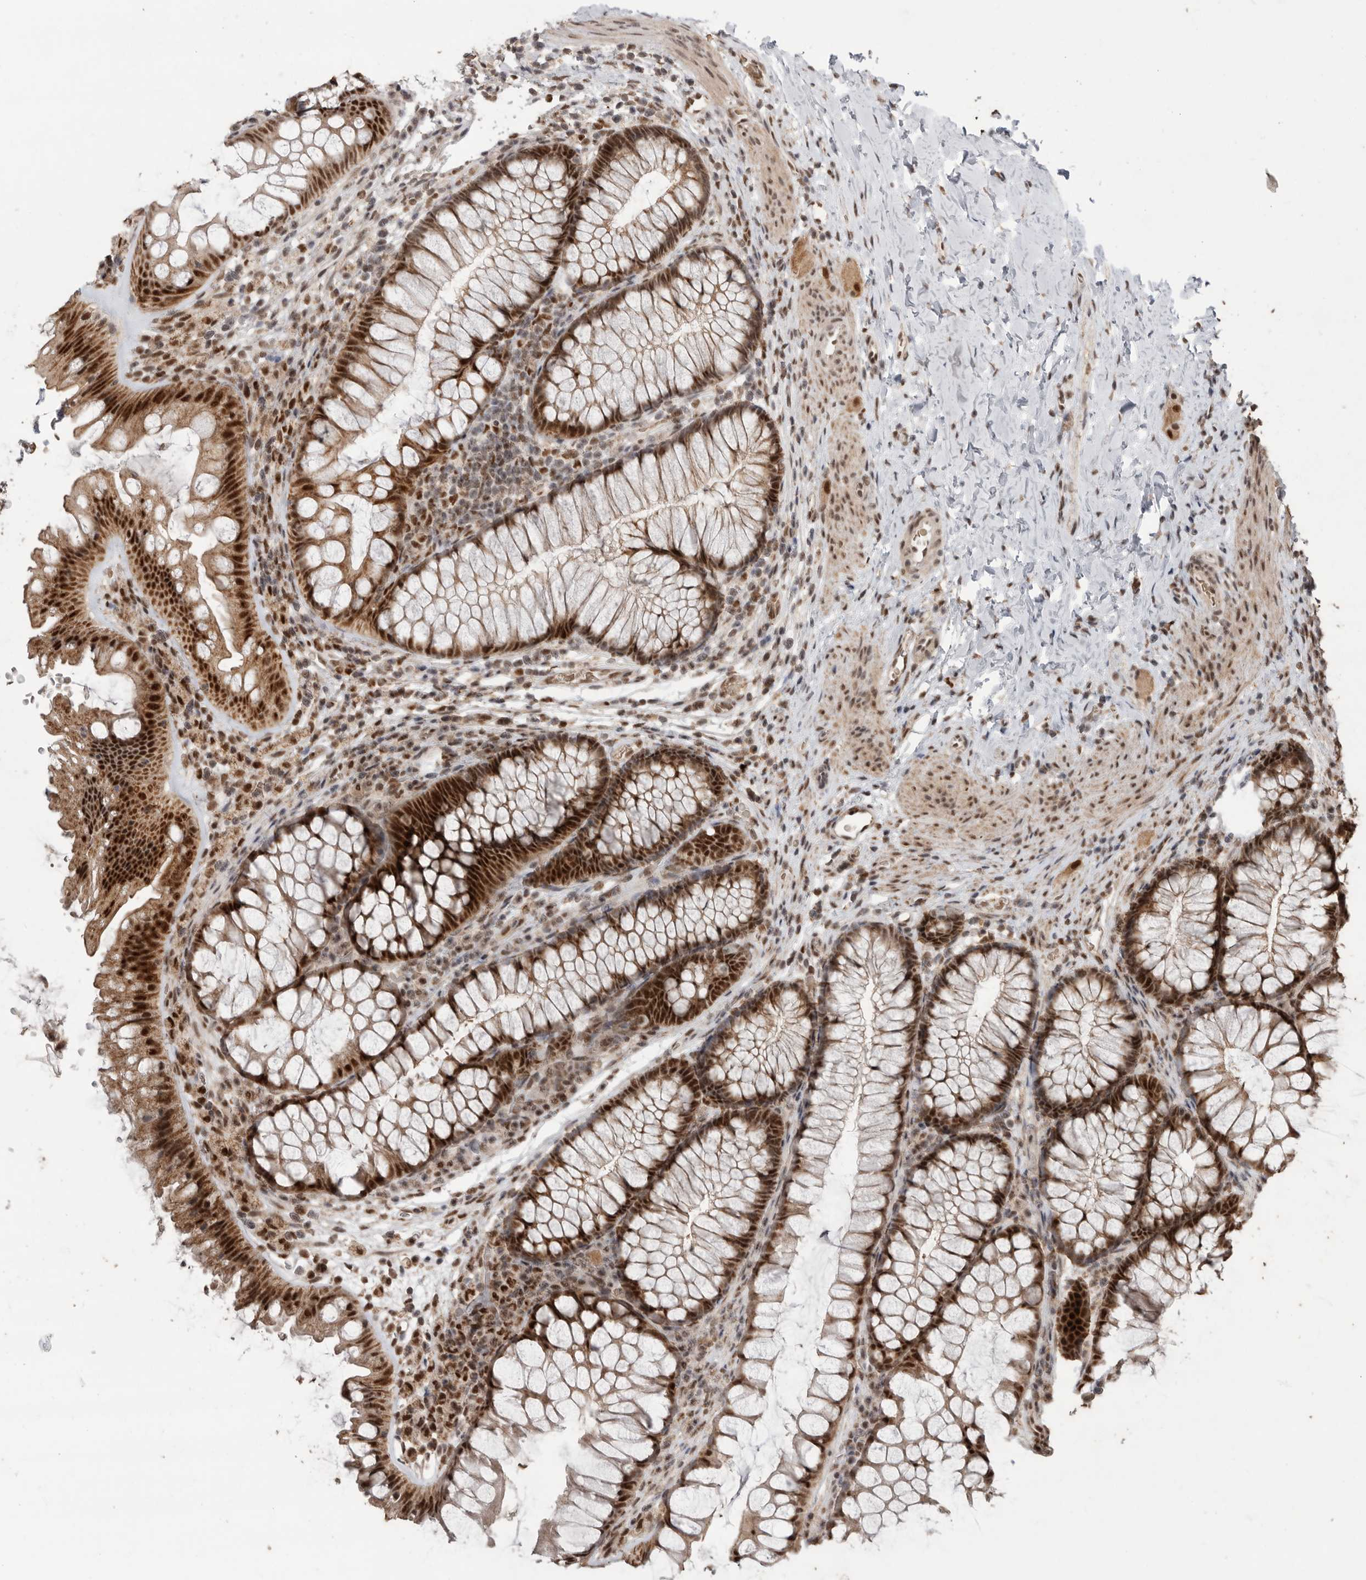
{"staining": {"intensity": "strong", "quantity": ">75%", "location": "nuclear"}, "tissue": "colon", "cell_type": "Endothelial cells", "image_type": "normal", "snomed": [{"axis": "morphology", "description": "Normal tissue, NOS"}, {"axis": "topography", "description": "Colon"}], "caption": "Protein expression by immunohistochemistry reveals strong nuclear positivity in about >75% of endothelial cells in benign colon. The protein of interest is stained brown, and the nuclei are stained in blue (DAB (3,3'-diaminobenzidine) IHC with brightfield microscopy, high magnification).", "gene": "PPP1R10", "patient": {"sex": "female", "age": 62}}